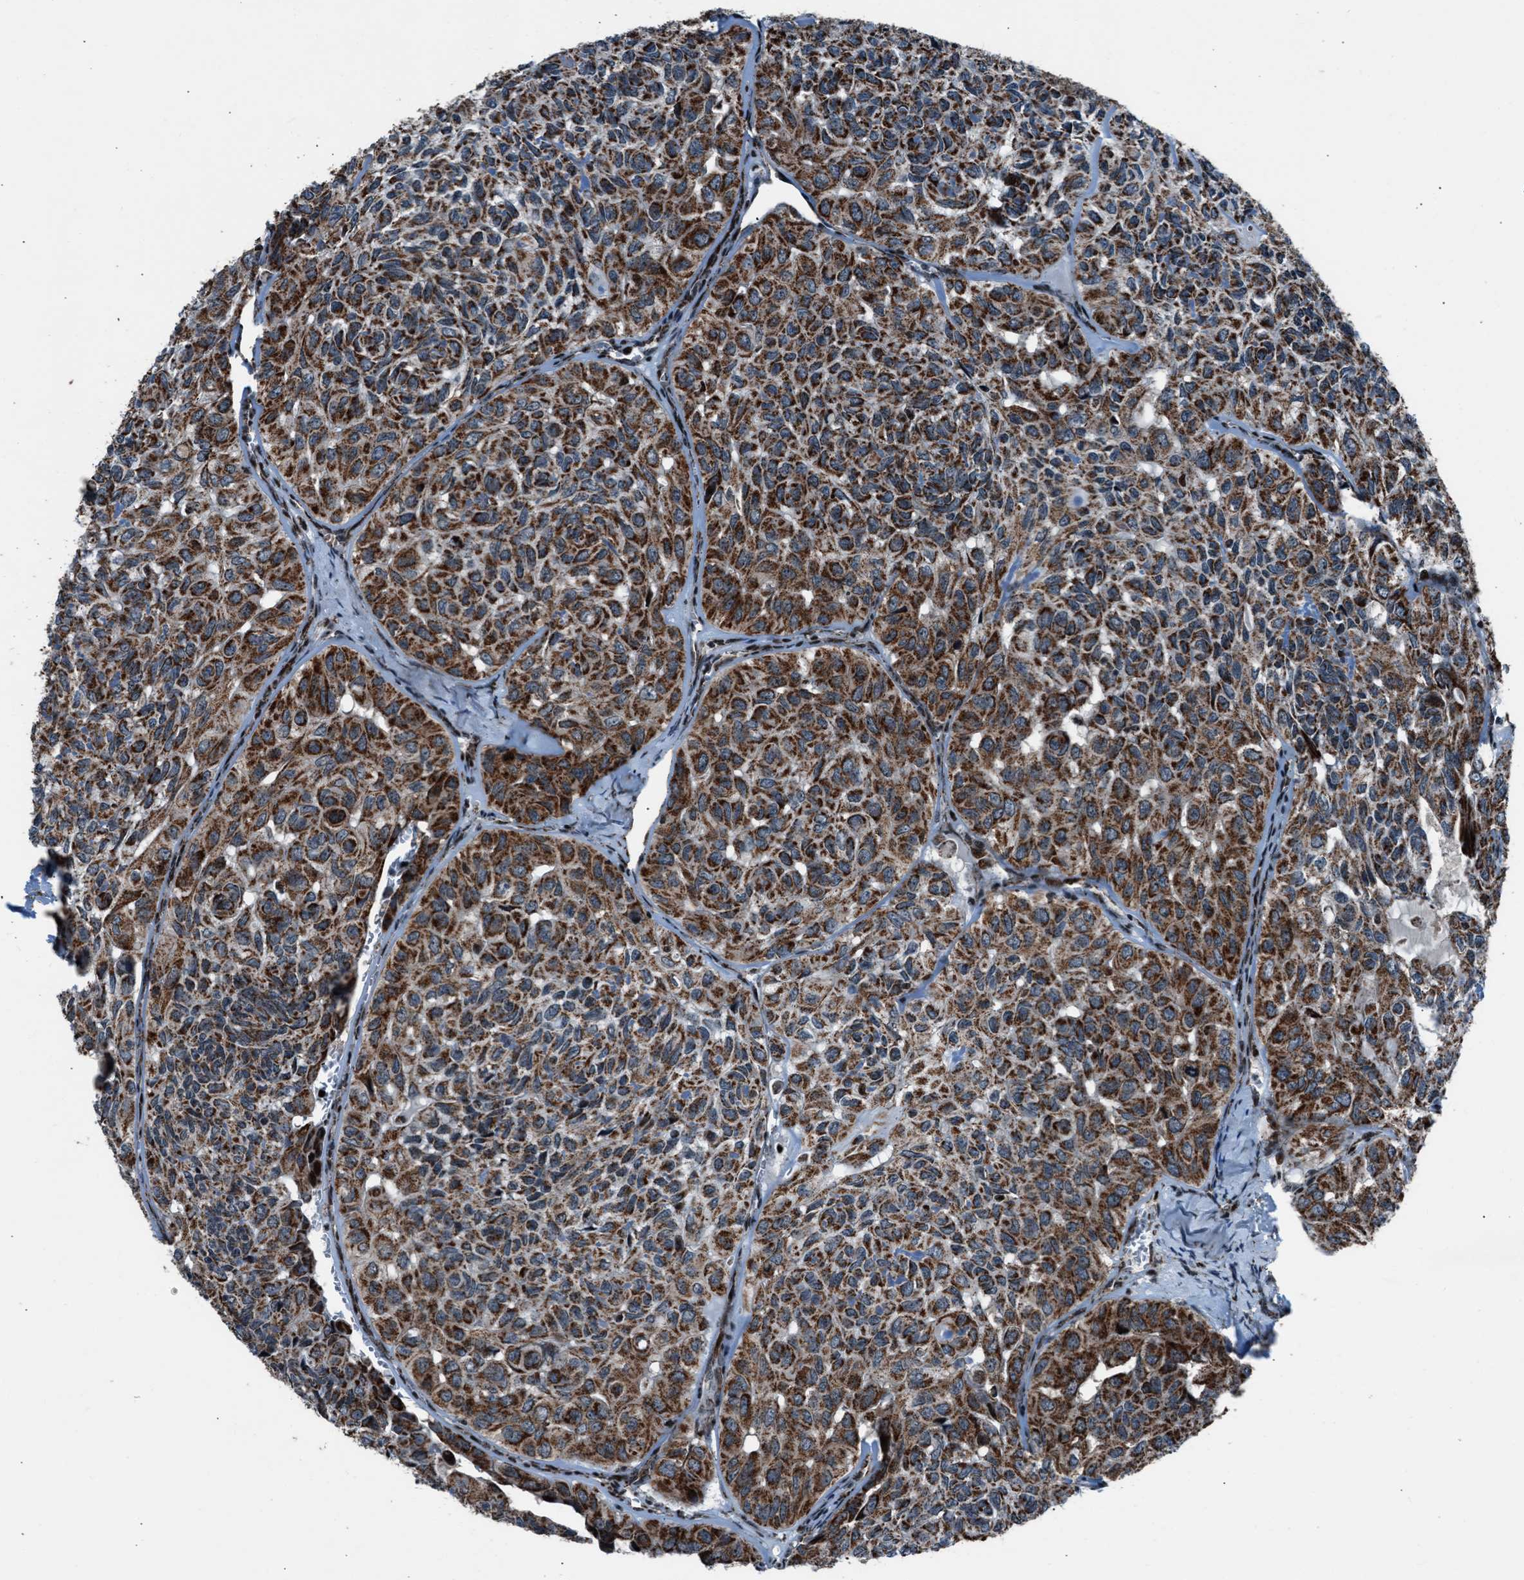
{"staining": {"intensity": "moderate", "quantity": ">75%", "location": "cytoplasmic/membranous"}, "tissue": "head and neck cancer", "cell_type": "Tumor cells", "image_type": "cancer", "snomed": [{"axis": "morphology", "description": "Adenocarcinoma, NOS"}, {"axis": "topography", "description": "Salivary gland, NOS"}, {"axis": "topography", "description": "Head-Neck"}], "caption": "This photomicrograph demonstrates immunohistochemistry staining of human head and neck cancer (adenocarcinoma), with medium moderate cytoplasmic/membranous expression in approximately >75% of tumor cells.", "gene": "MORC3", "patient": {"sex": "female", "age": 76}}